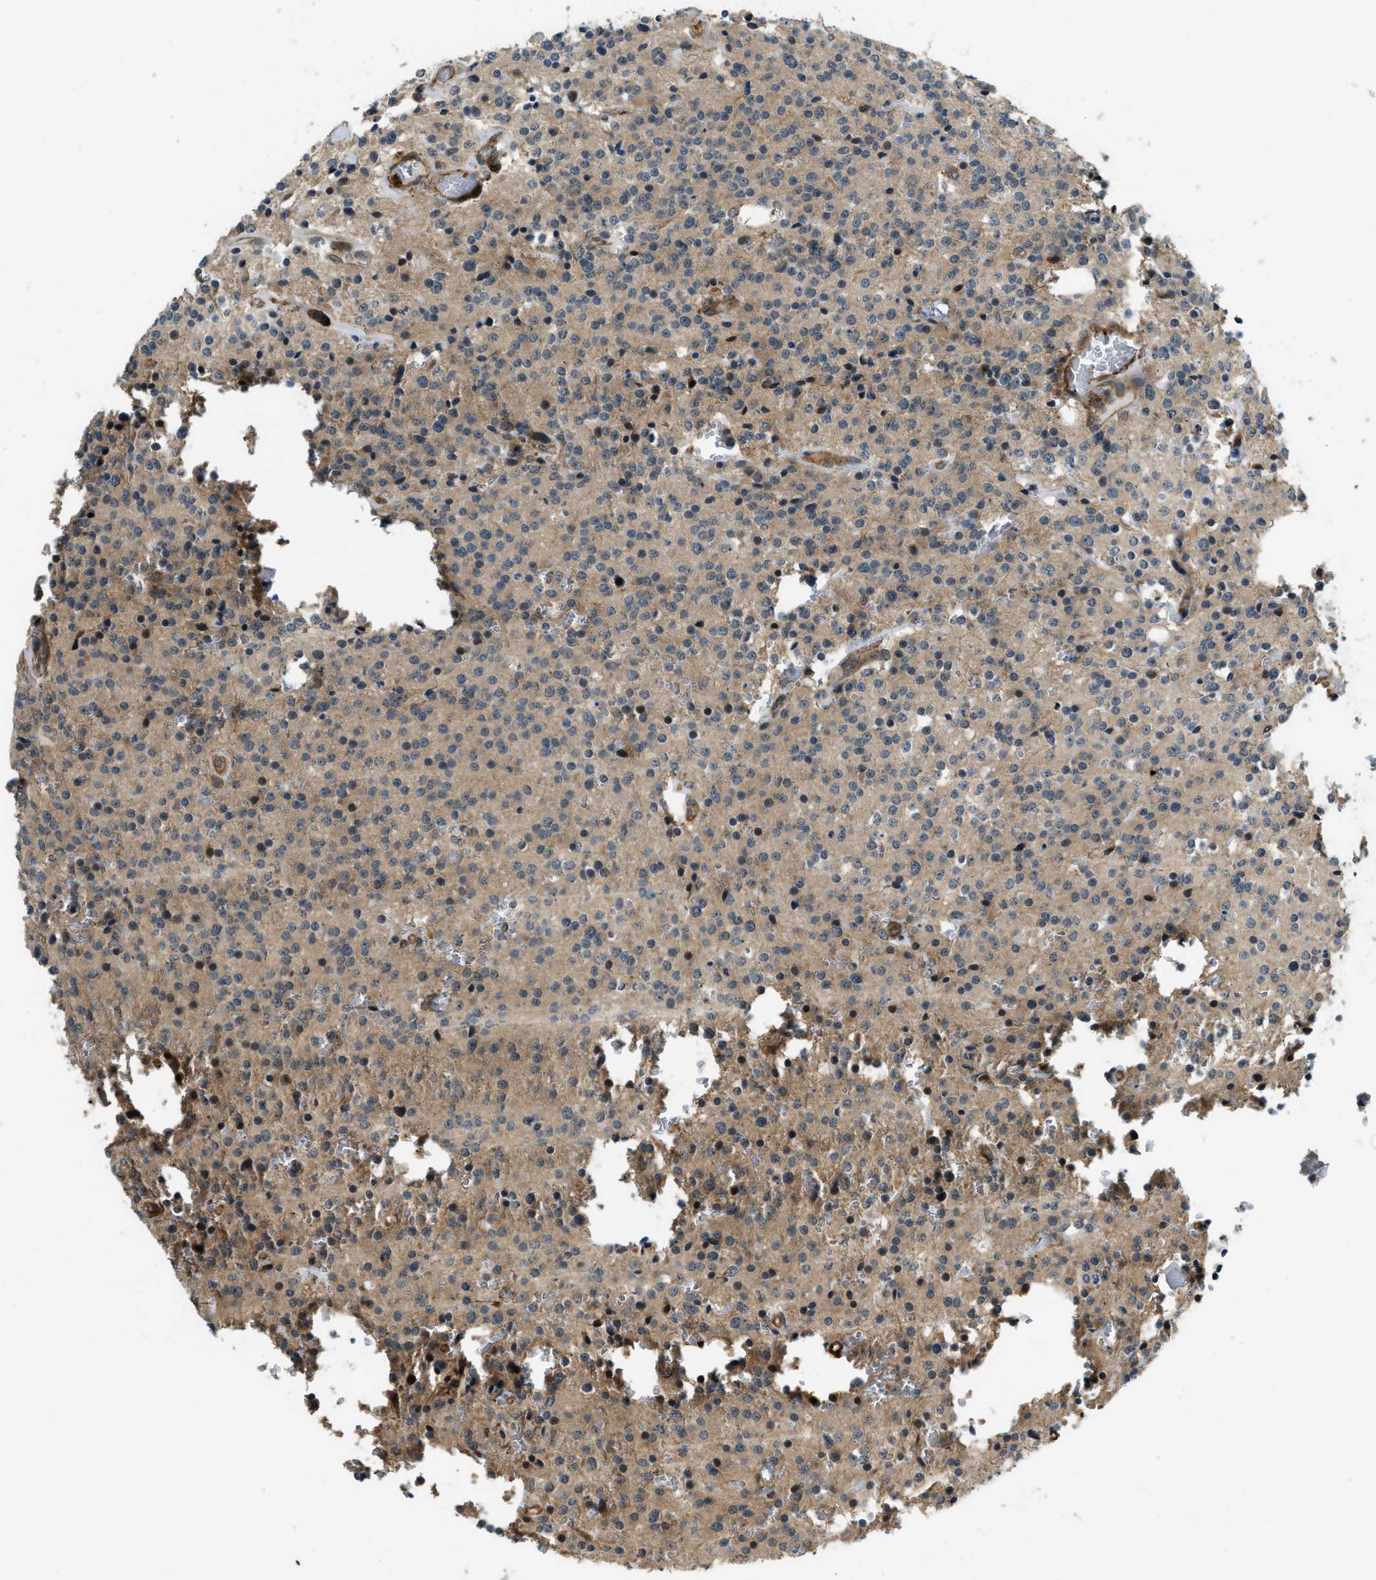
{"staining": {"intensity": "moderate", "quantity": ">75%", "location": "cytoplasmic/membranous"}, "tissue": "glioma", "cell_type": "Tumor cells", "image_type": "cancer", "snomed": [{"axis": "morphology", "description": "Glioma, malignant, Low grade"}, {"axis": "topography", "description": "Brain"}], "caption": "Human malignant low-grade glioma stained for a protein (brown) exhibits moderate cytoplasmic/membranous positive positivity in about >75% of tumor cells.", "gene": "CGN", "patient": {"sex": "male", "age": 58}}